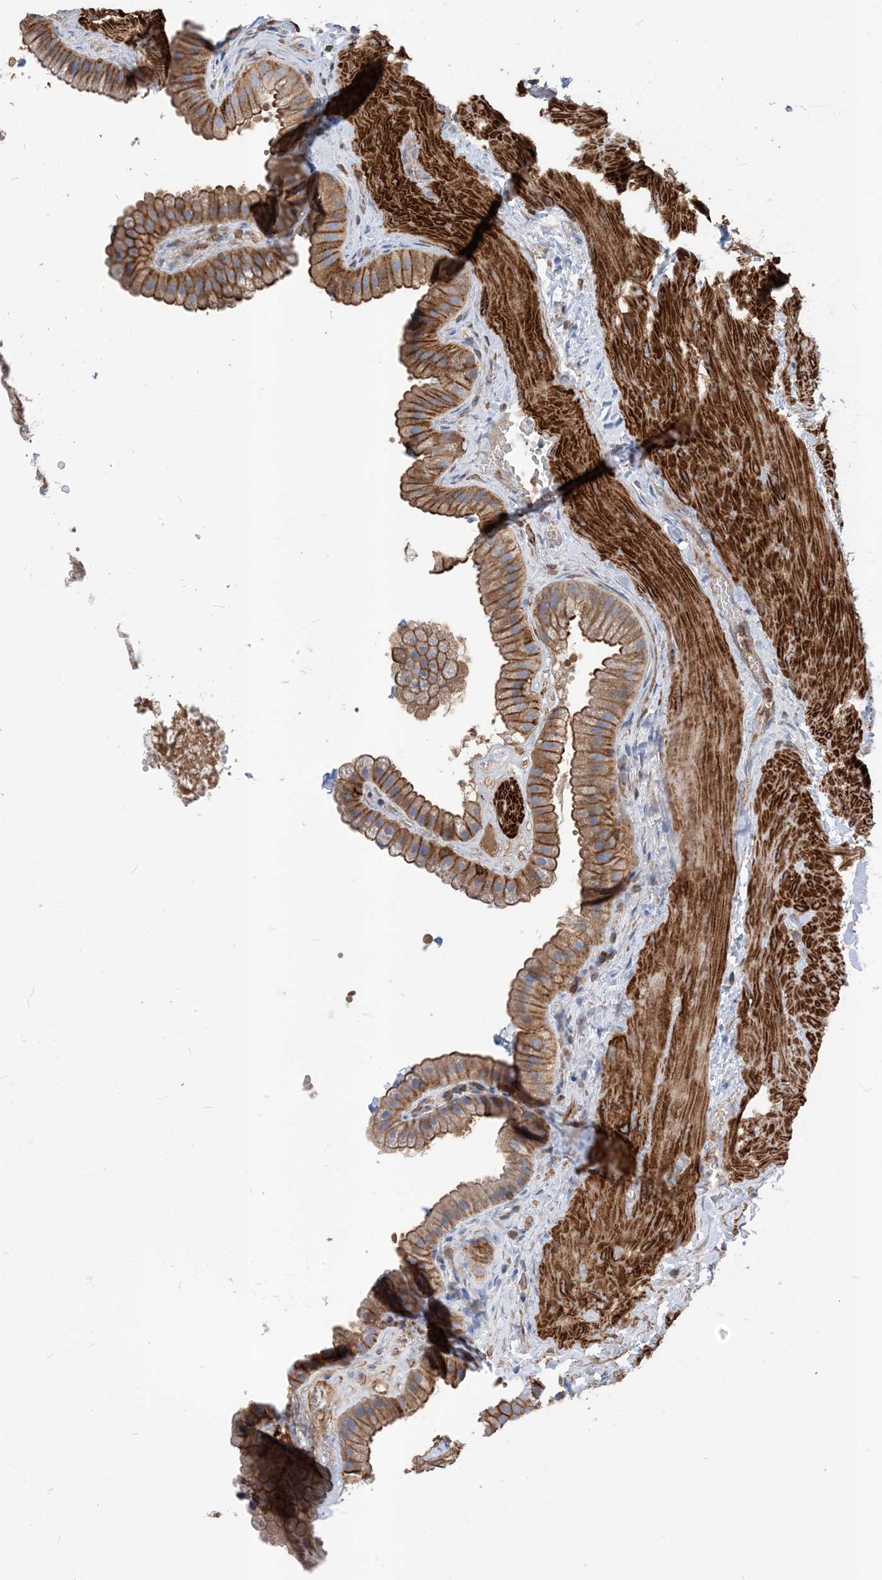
{"staining": {"intensity": "moderate", "quantity": ">75%", "location": "cytoplasmic/membranous"}, "tissue": "gallbladder", "cell_type": "Glandular cells", "image_type": "normal", "snomed": [{"axis": "morphology", "description": "Normal tissue, NOS"}, {"axis": "topography", "description": "Gallbladder"}], "caption": "A photomicrograph of human gallbladder stained for a protein shows moderate cytoplasmic/membranous brown staining in glandular cells. (DAB IHC, brown staining for protein, blue staining for nuclei).", "gene": "PARVG", "patient": {"sex": "male", "age": 55}}